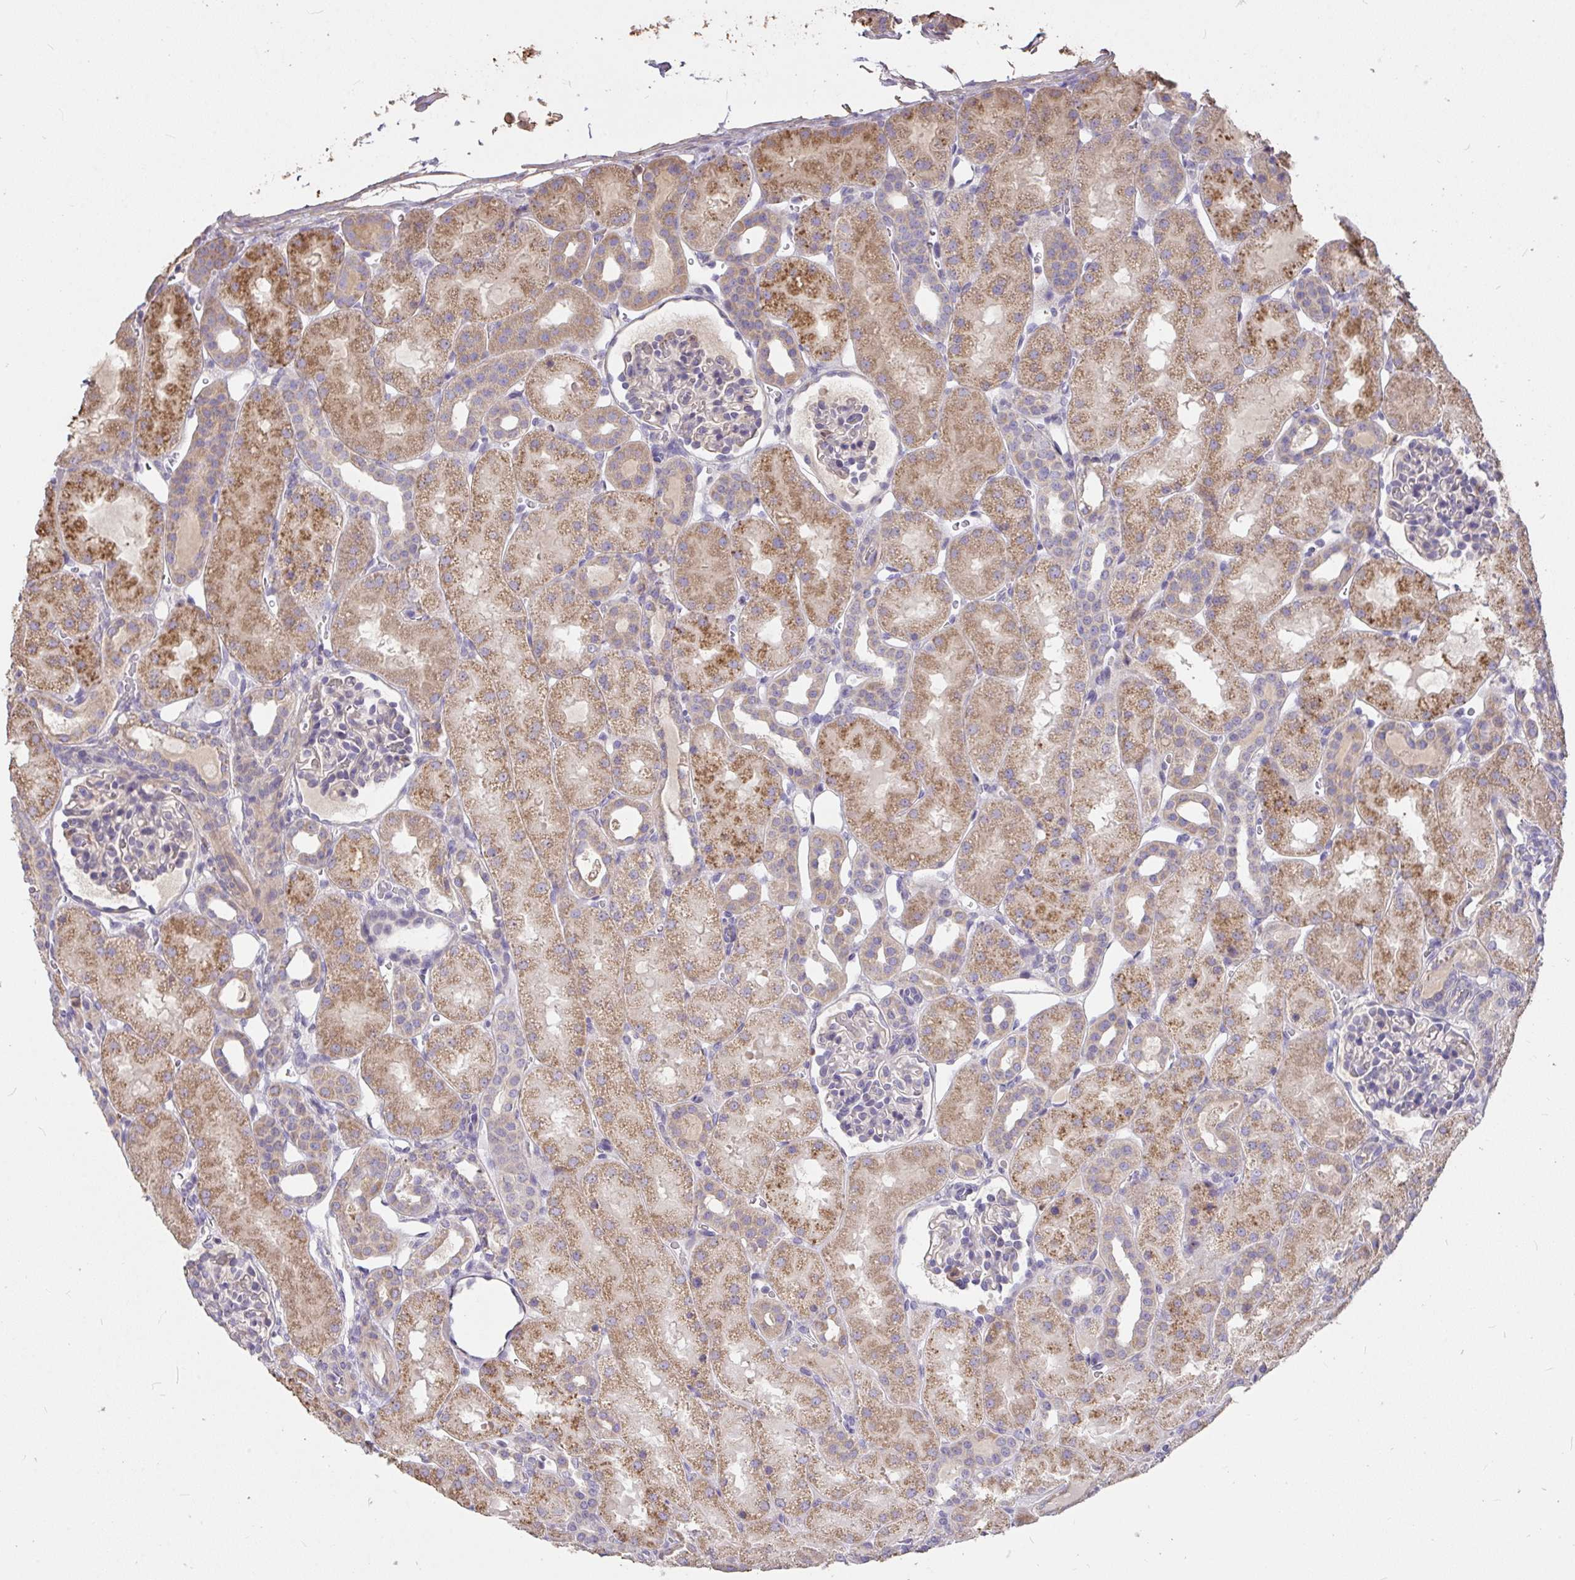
{"staining": {"intensity": "negative", "quantity": "none", "location": "none"}, "tissue": "kidney", "cell_type": "Cells in glomeruli", "image_type": "normal", "snomed": [{"axis": "morphology", "description": "Normal tissue, NOS"}, {"axis": "topography", "description": "Kidney"}], "caption": "Photomicrograph shows no significant protein positivity in cells in glomeruli of unremarkable kidney.", "gene": "FCER1A", "patient": {"sex": "male", "age": 2}}